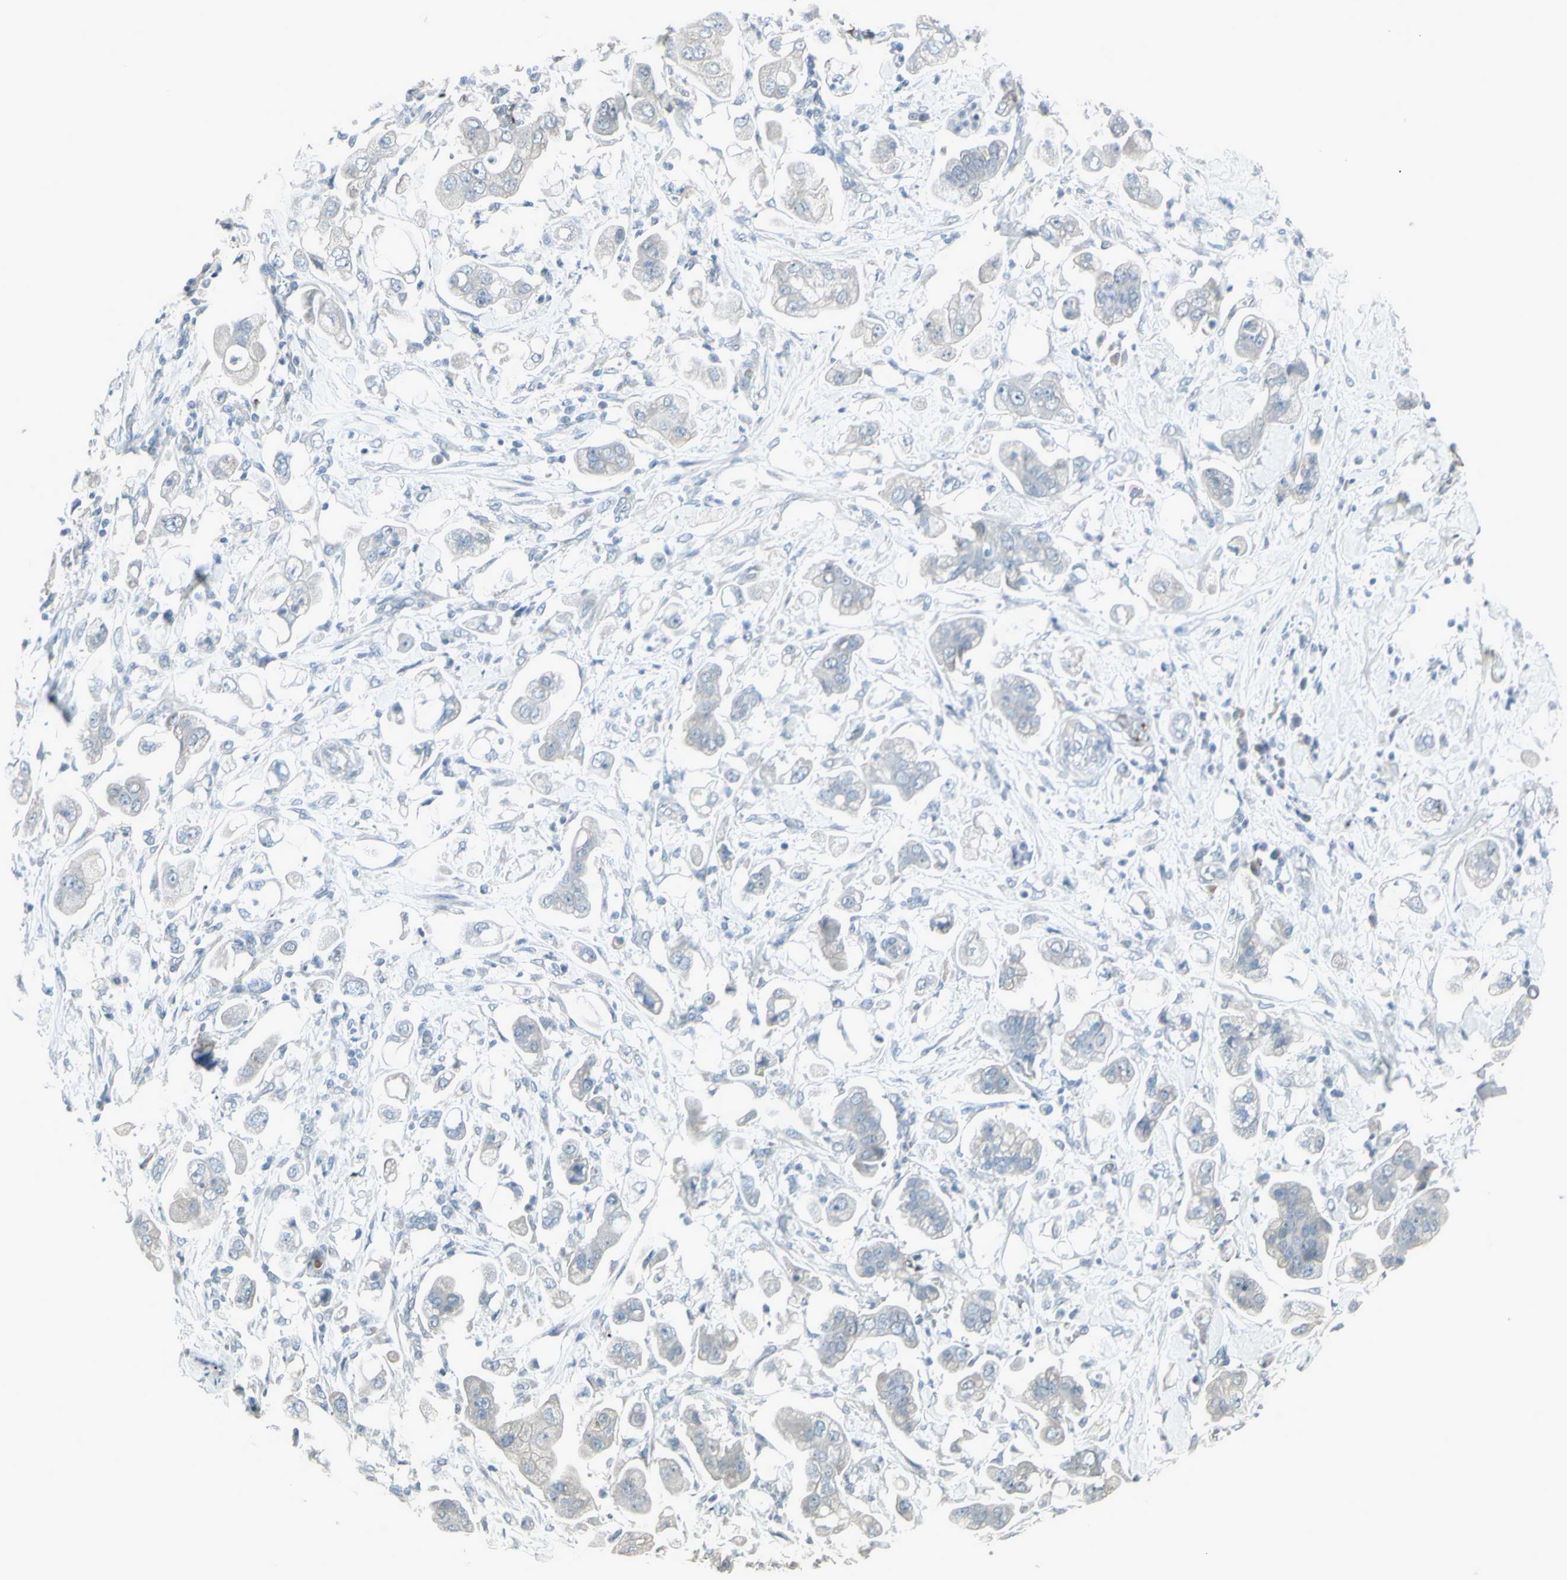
{"staining": {"intensity": "negative", "quantity": "none", "location": "none"}, "tissue": "stomach cancer", "cell_type": "Tumor cells", "image_type": "cancer", "snomed": [{"axis": "morphology", "description": "Adenocarcinoma, NOS"}, {"axis": "topography", "description": "Stomach"}], "caption": "The photomicrograph exhibits no staining of tumor cells in stomach cancer (adenocarcinoma).", "gene": "CD79B", "patient": {"sex": "male", "age": 62}}